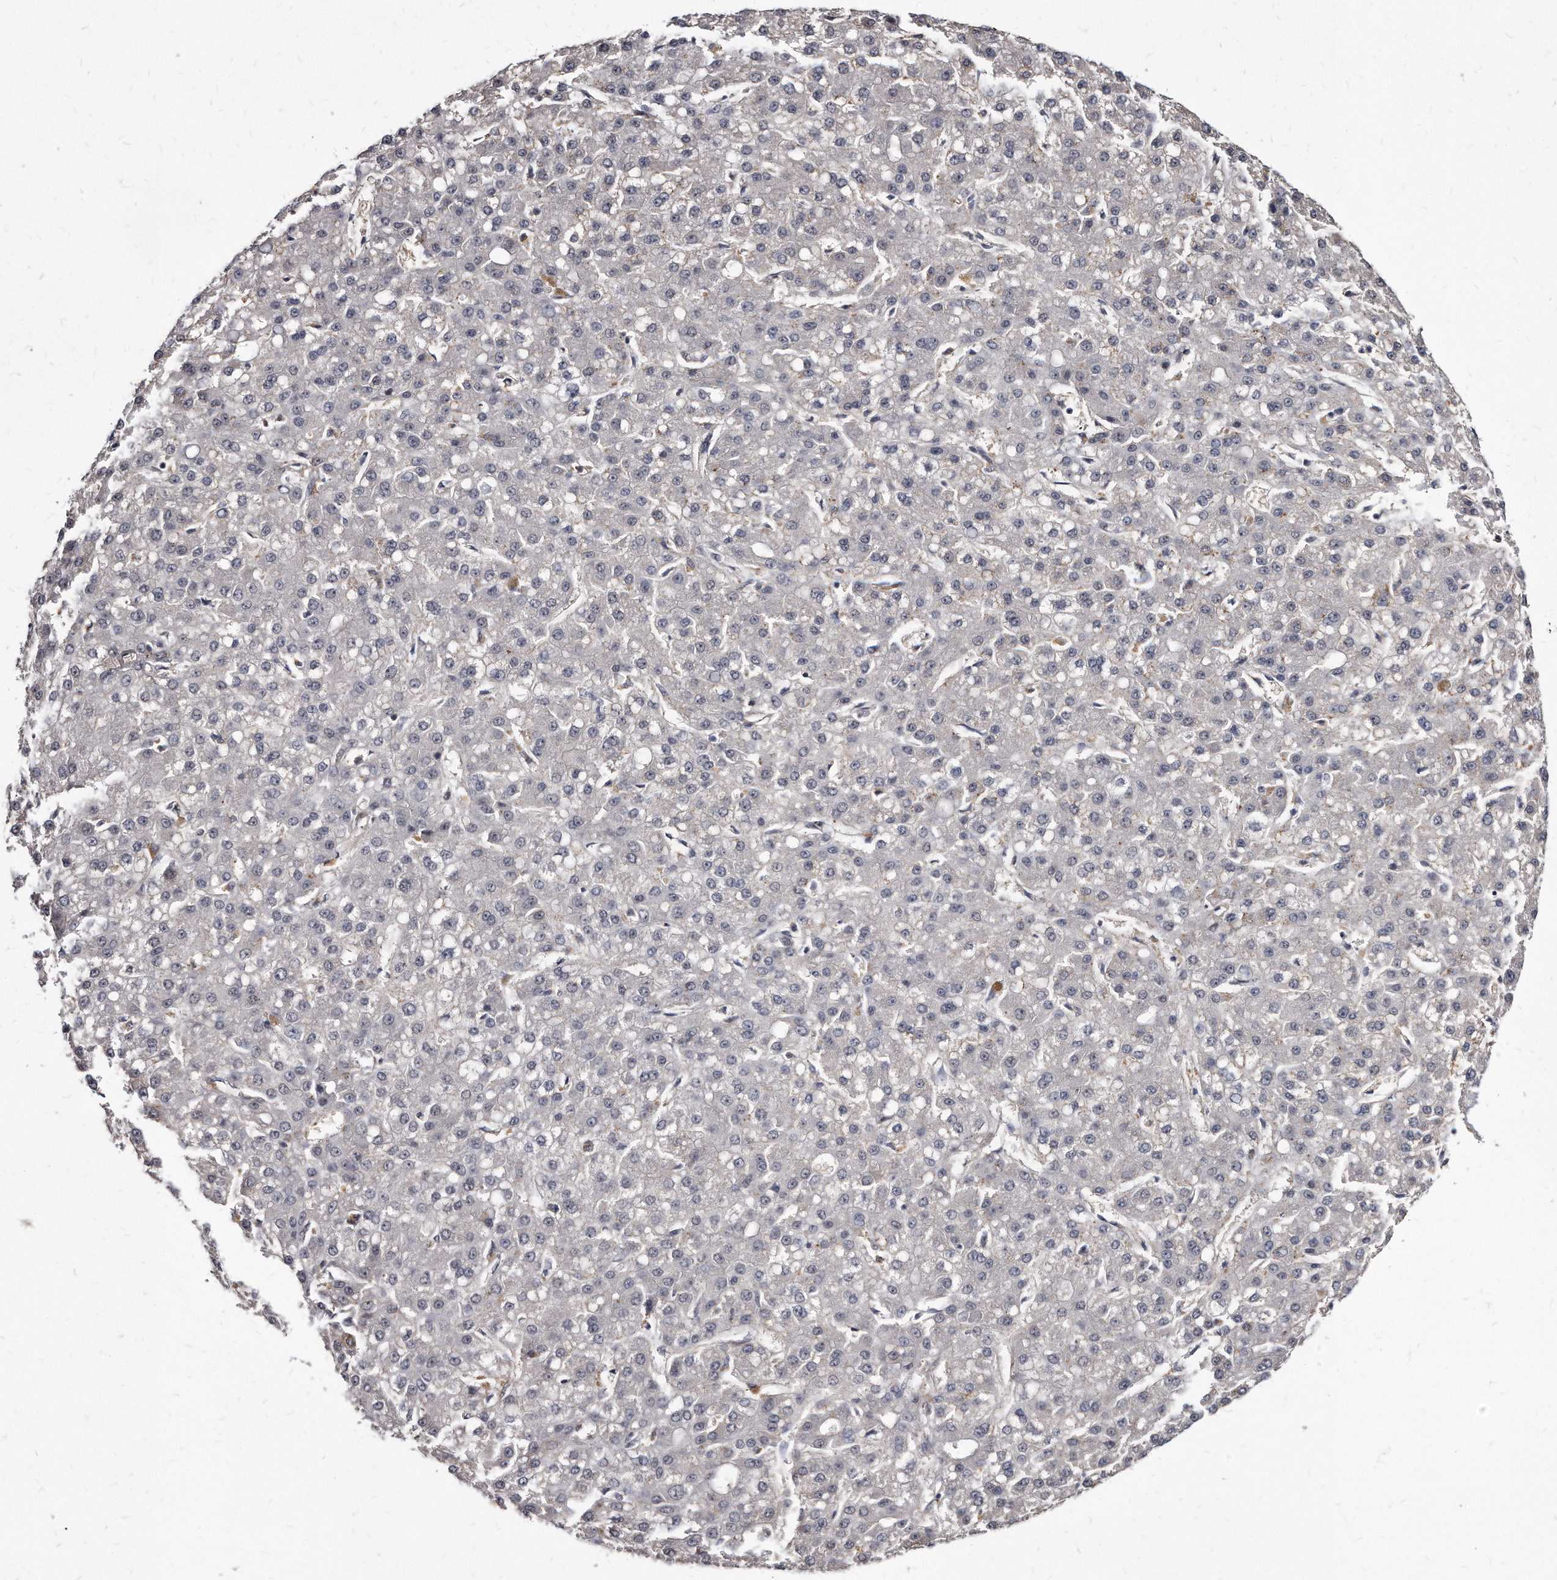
{"staining": {"intensity": "negative", "quantity": "none", "location": "none"}, "tissue": "liver cancer", "cell_type": "Tumor cells", "image_type": "cancer", "snomed": [{"axis": "morphology", "description": "Carcinoma, Hepatocellular, NOS"}, {"axis": "topography", "description": "Liver"}], "caption": "IHC image of hepatocellular carcinoma (liver) stained for a protein (brown), which reveals no positivity in tumor cells.", "gene": "KLHDC3", "patient": {"sex": "male", "age": 67}}